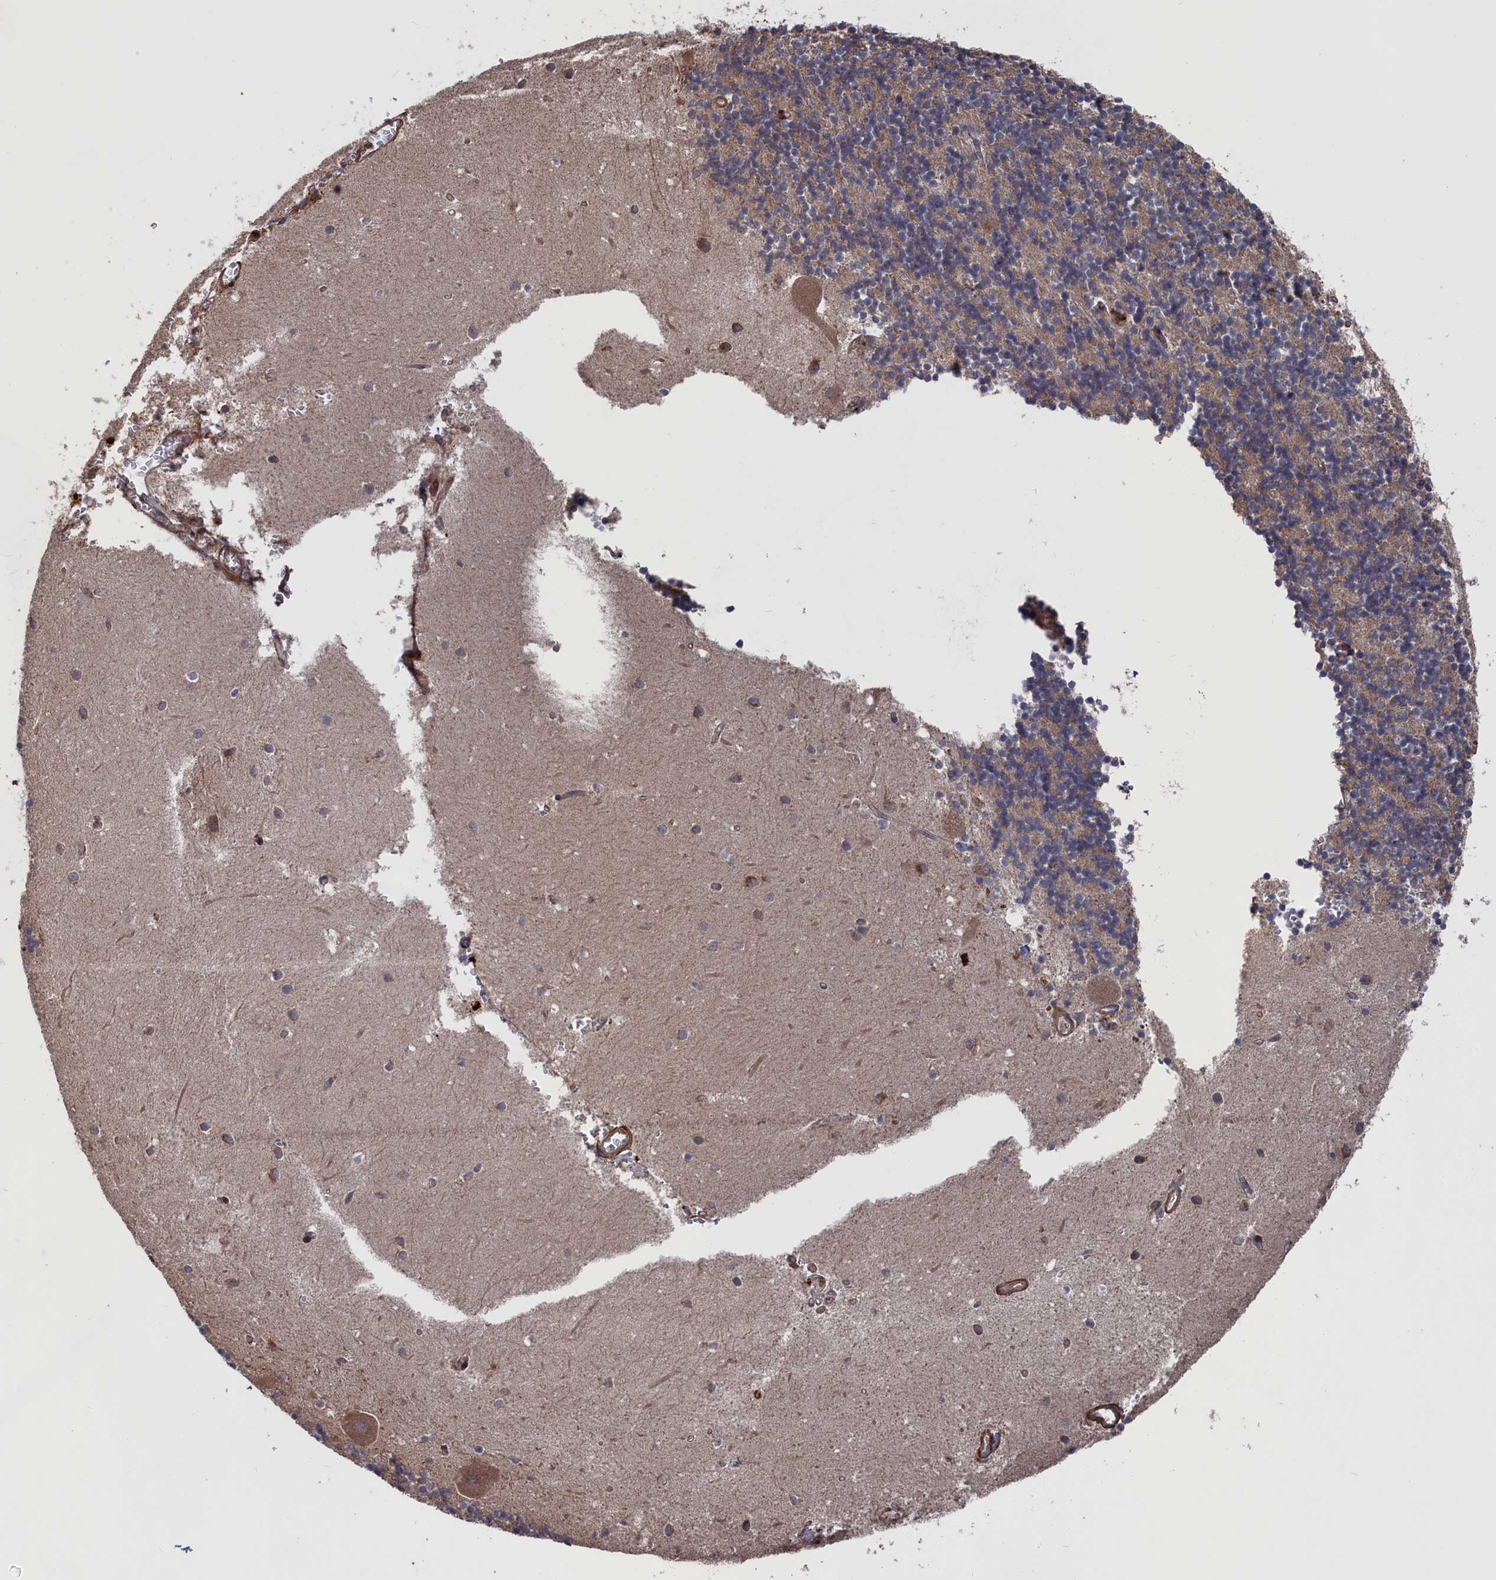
{"staining": {"intensity": "moderate", "quantity": "25%-75%", "location": "cytoplasmic/membranous"}, "tissue": "cerebellum", "cell_type": "Cells in granular layer", "image_type": "normal", "snomed": [{"axis": "morphology", "description": "Normal tissue, NOS"}, {"axis": "topography", "description": "Cerebellum"}], "caption": "Cerebellum was stained to show a protein in brown. There is medium levels of moderate cytoplasmic/membranous staining in approximately 25%-75% of cells in granular layer. (DAB (3,3'-diaminobenzidine) = brown stain, brightfield microscopy at high magnification).", "gene": "PLA2G15", "patient": {"sex": "male", "age": 54}}